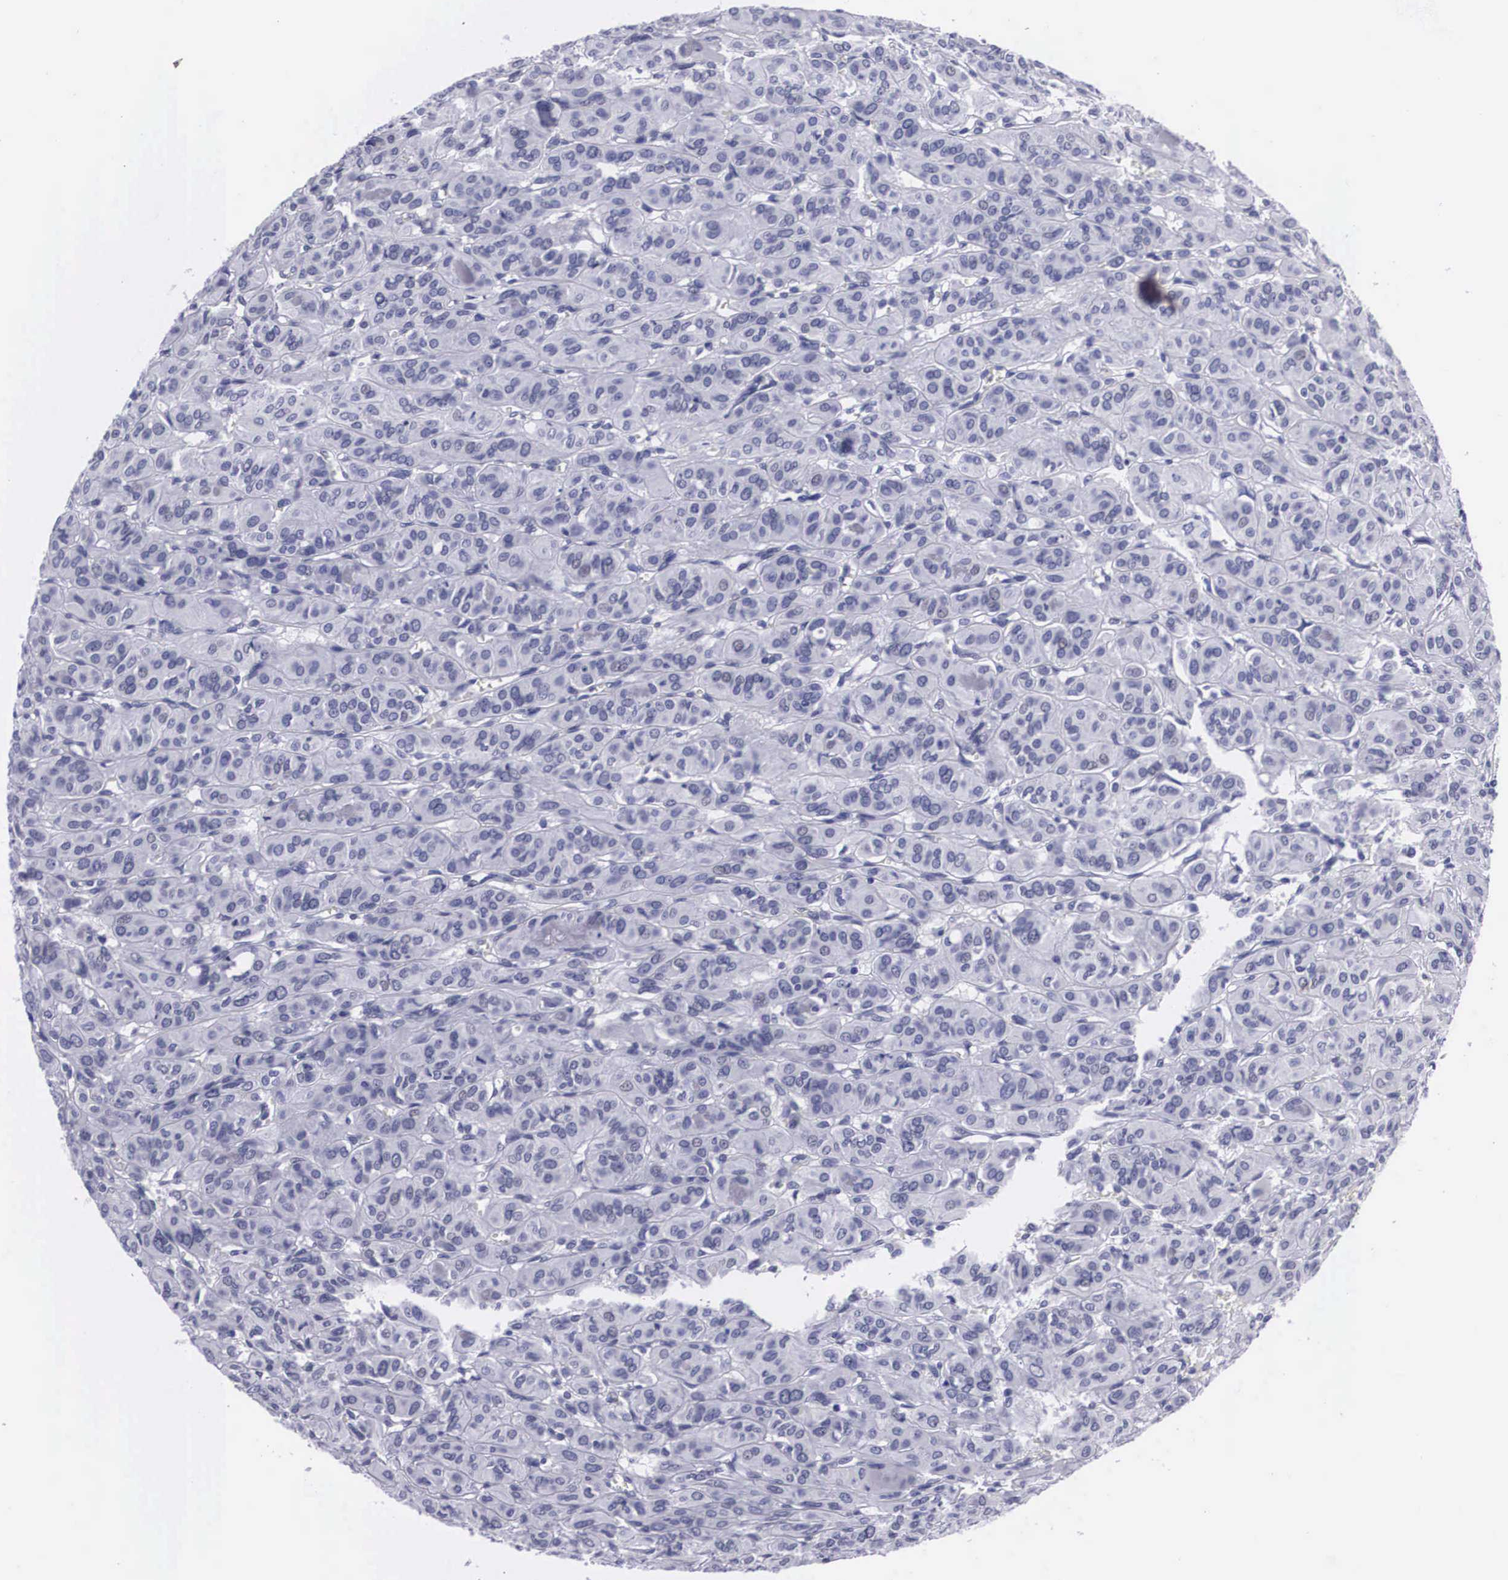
{"staining": {"intensity": "negative", "quantity": "none", "location": "none"}, "tissue": "thyroid cancer", "cell_type": "Tumor cells", "image_type": "cancer", "snomed": [{"axis": "morphology", "description": "Follicular adenoma carcinoma, NOS"}, {"axis": "topography", "description": "Thyroid gland"}], "caption": "Tumor cells show no significant staining in follicular adenoma carcinoma (thyroid).", "gene": "C22orf31", "patient": {"sex": "female", "age": 71}}